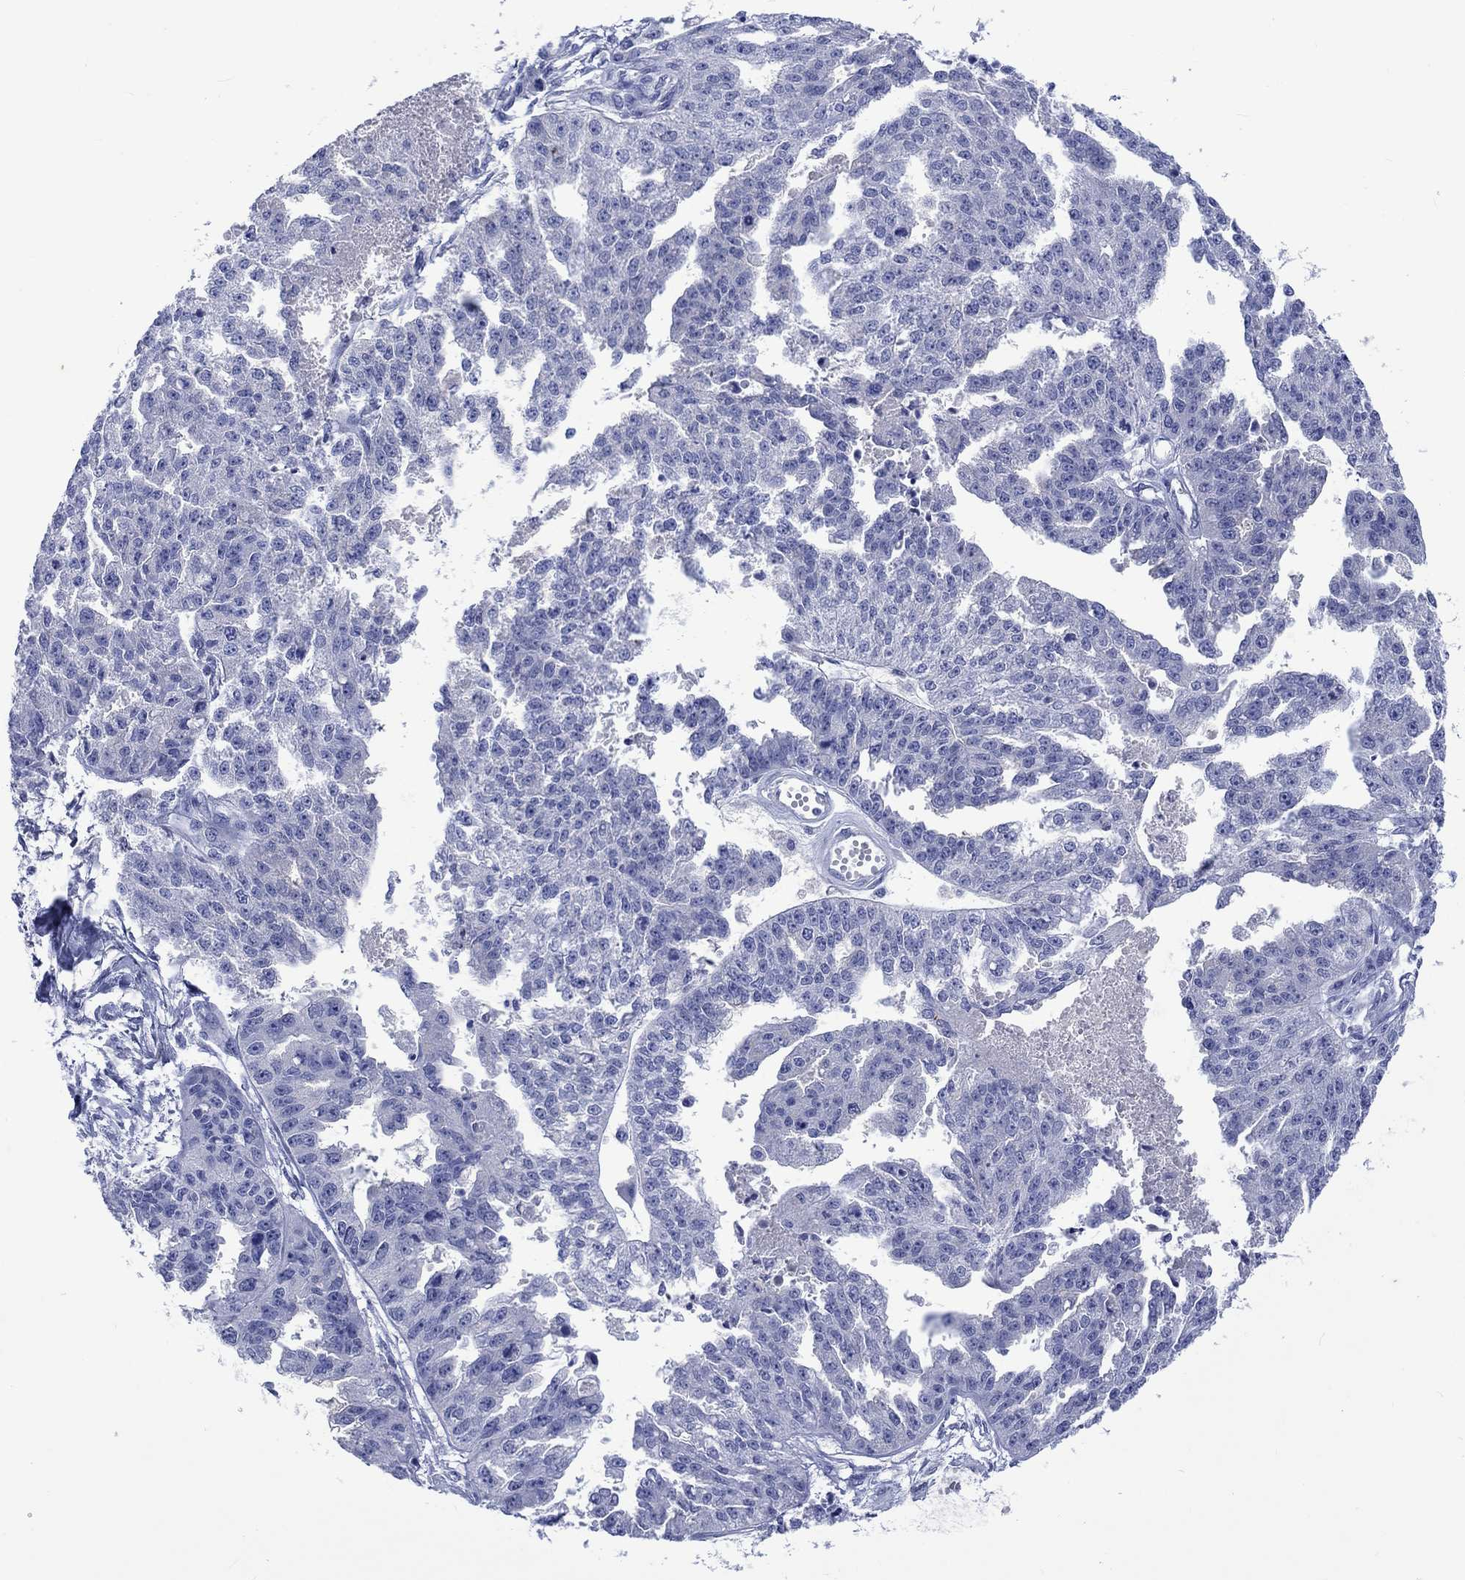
{"staining": {"intensity": "negative", "quantity": "none", "location": "none"}, "tissue": "ovarian cancer", "cell_type": "Tumor cells", "image_type": "cancer", "snomed": [{"axis": "morphology", "description": "Cystadenocarcinoma, serous, NOS"}, {"axis": "topography", "description": "Ovary"}], "caption": "Histopathology image shows no significant protein staining in tumor cells of ovarian serous cystadenocarcinoma. (Immunohistochemistry, brightfield microscopy, high magnification).", "gene": "CACNG3", "patient": {"sex": "female", "age": 58}}